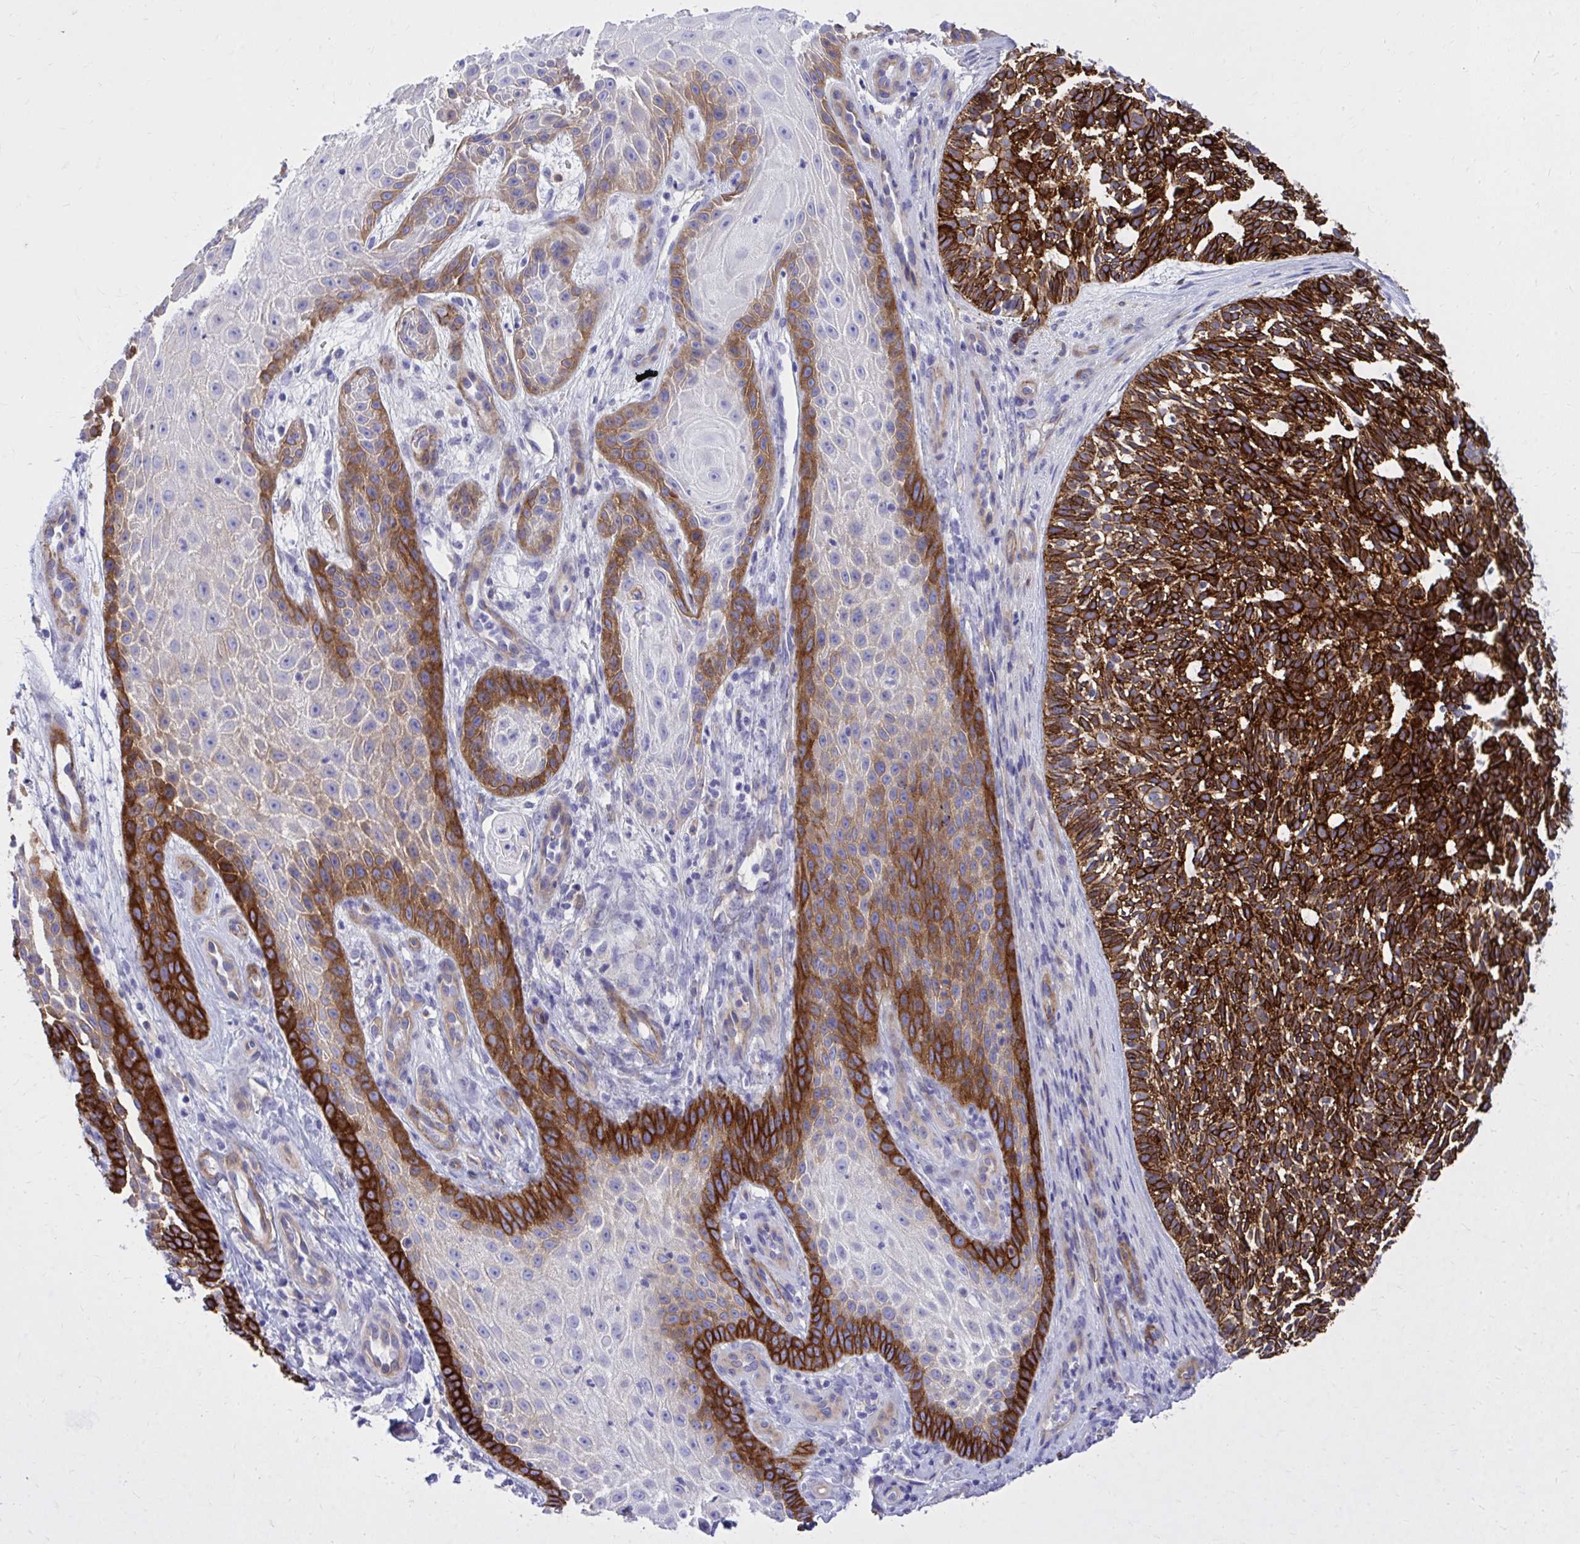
{"staining": {"intensity": "strong", "quantity": ">75%", "location": "cytoplasmic/membranous"}, "tissue": "skin cancer", "cell_type": "Tumor cells", "image_type": "cancer", "snomed": [{"axis": "morphology", "description": "Basal cell carcinoma"}, {"axis": "topography", "description": "Skin"}, {"axis": "topography", "description": "Skin, foot"}], "caption": "Immunohistochemical staining of skin basal cell carcinoma reveals high levels of strong cytoplasmic/membranous staining in approximately >75% of tumor cells.", "gene": "EPB41L1", "patient": {"sex": "female", "age": 77}}